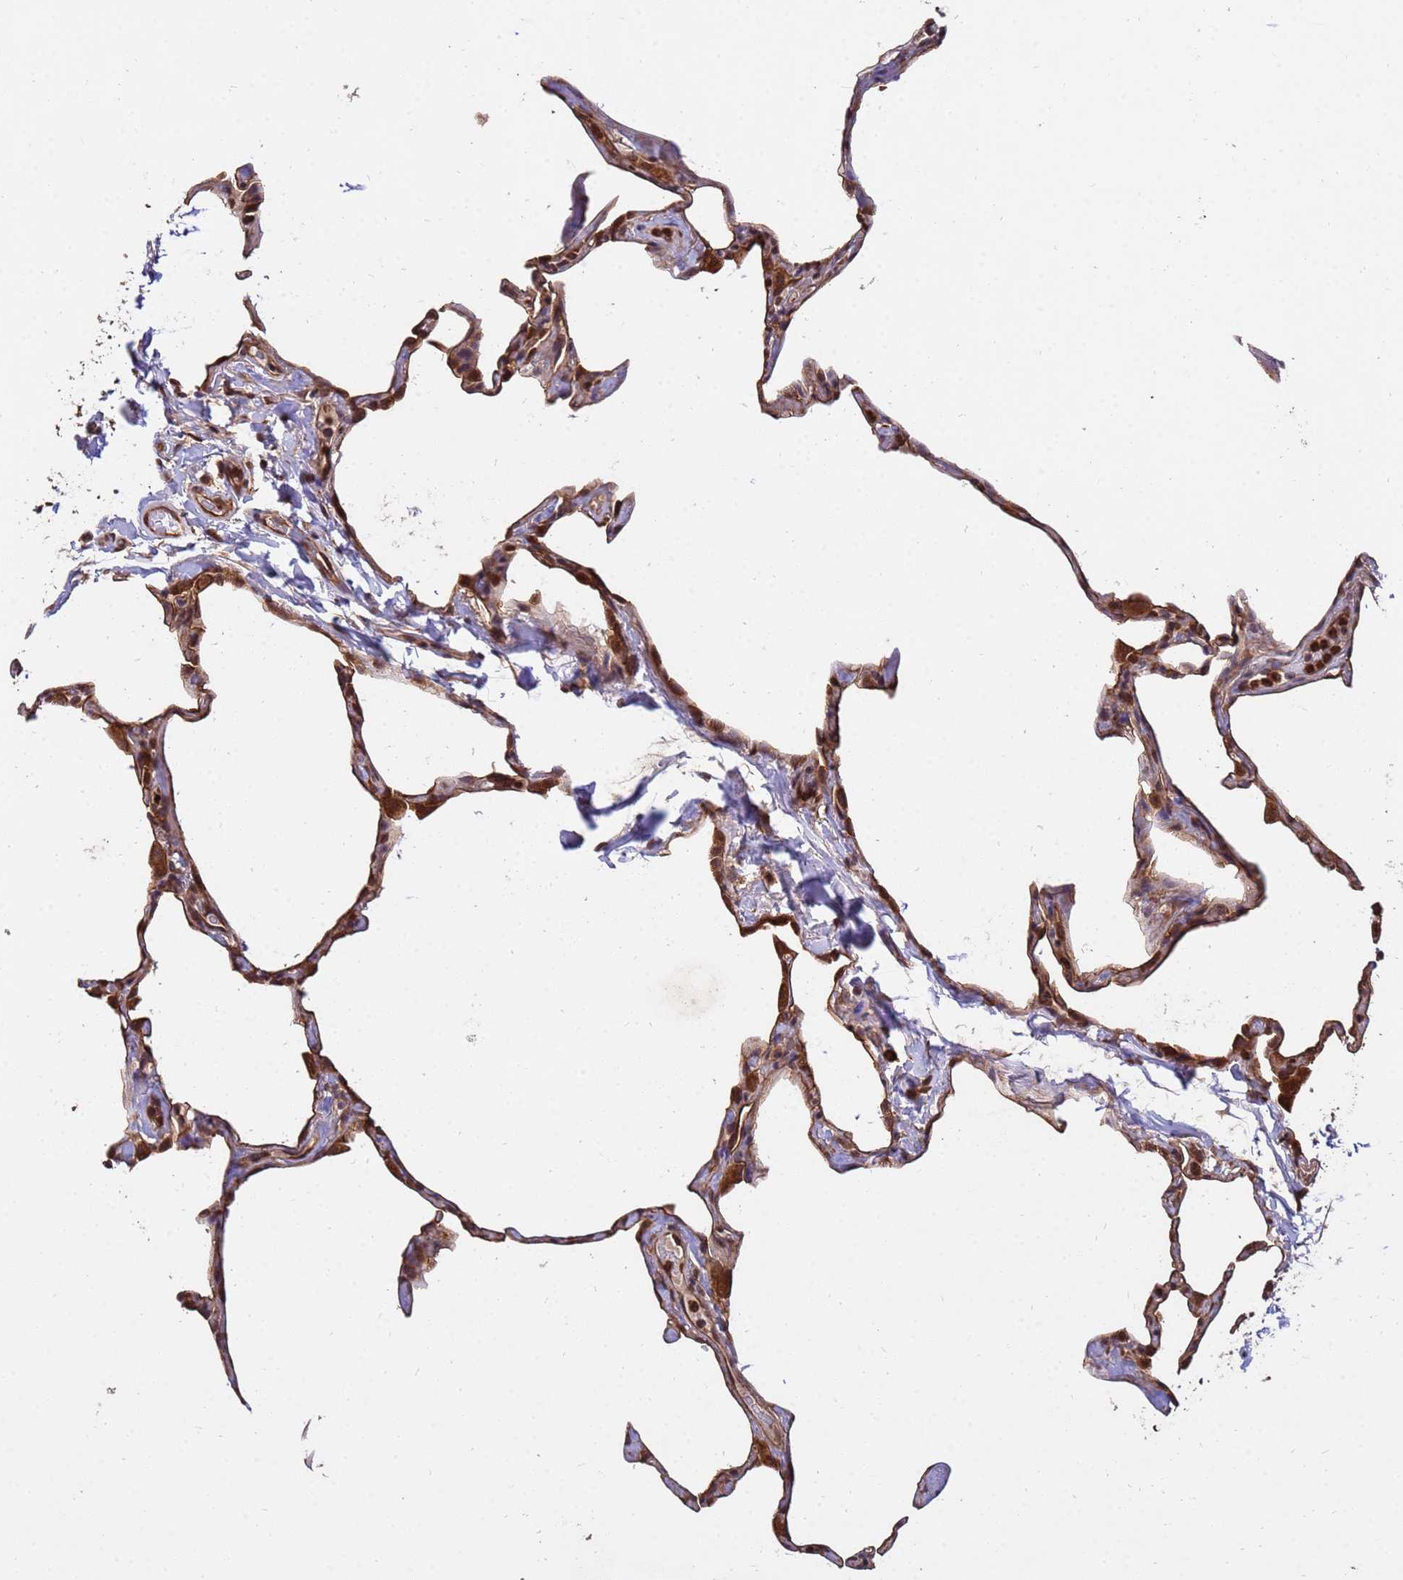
{"staining": {"intensity": "moderate", "quantity": "25%-75%", "location": "cytoplasmic/membranous"}, "tissue": "lung", "cell_type": "Alveolar cells", "image_type": "normal", "snomed": [{"axis": "morphology", "description": "Normal tissue, NOS"}, {"axis": "topography", "description": "Lung"}], "caption": "Immunohistochemistry staining of unremarkable lung, which shows medium levels of moderate cytoplasmic/membranous expression in about 25%-75% of alveolar cells indicating moderate cytoplasmic/membranous protein staining. The staining was performed using DAB (brown) for protein detection and nuclei were counterstained in hematoxylin (blue).", "gene": "ZNF619", "patient": {"sex": "male", "age": 65}}